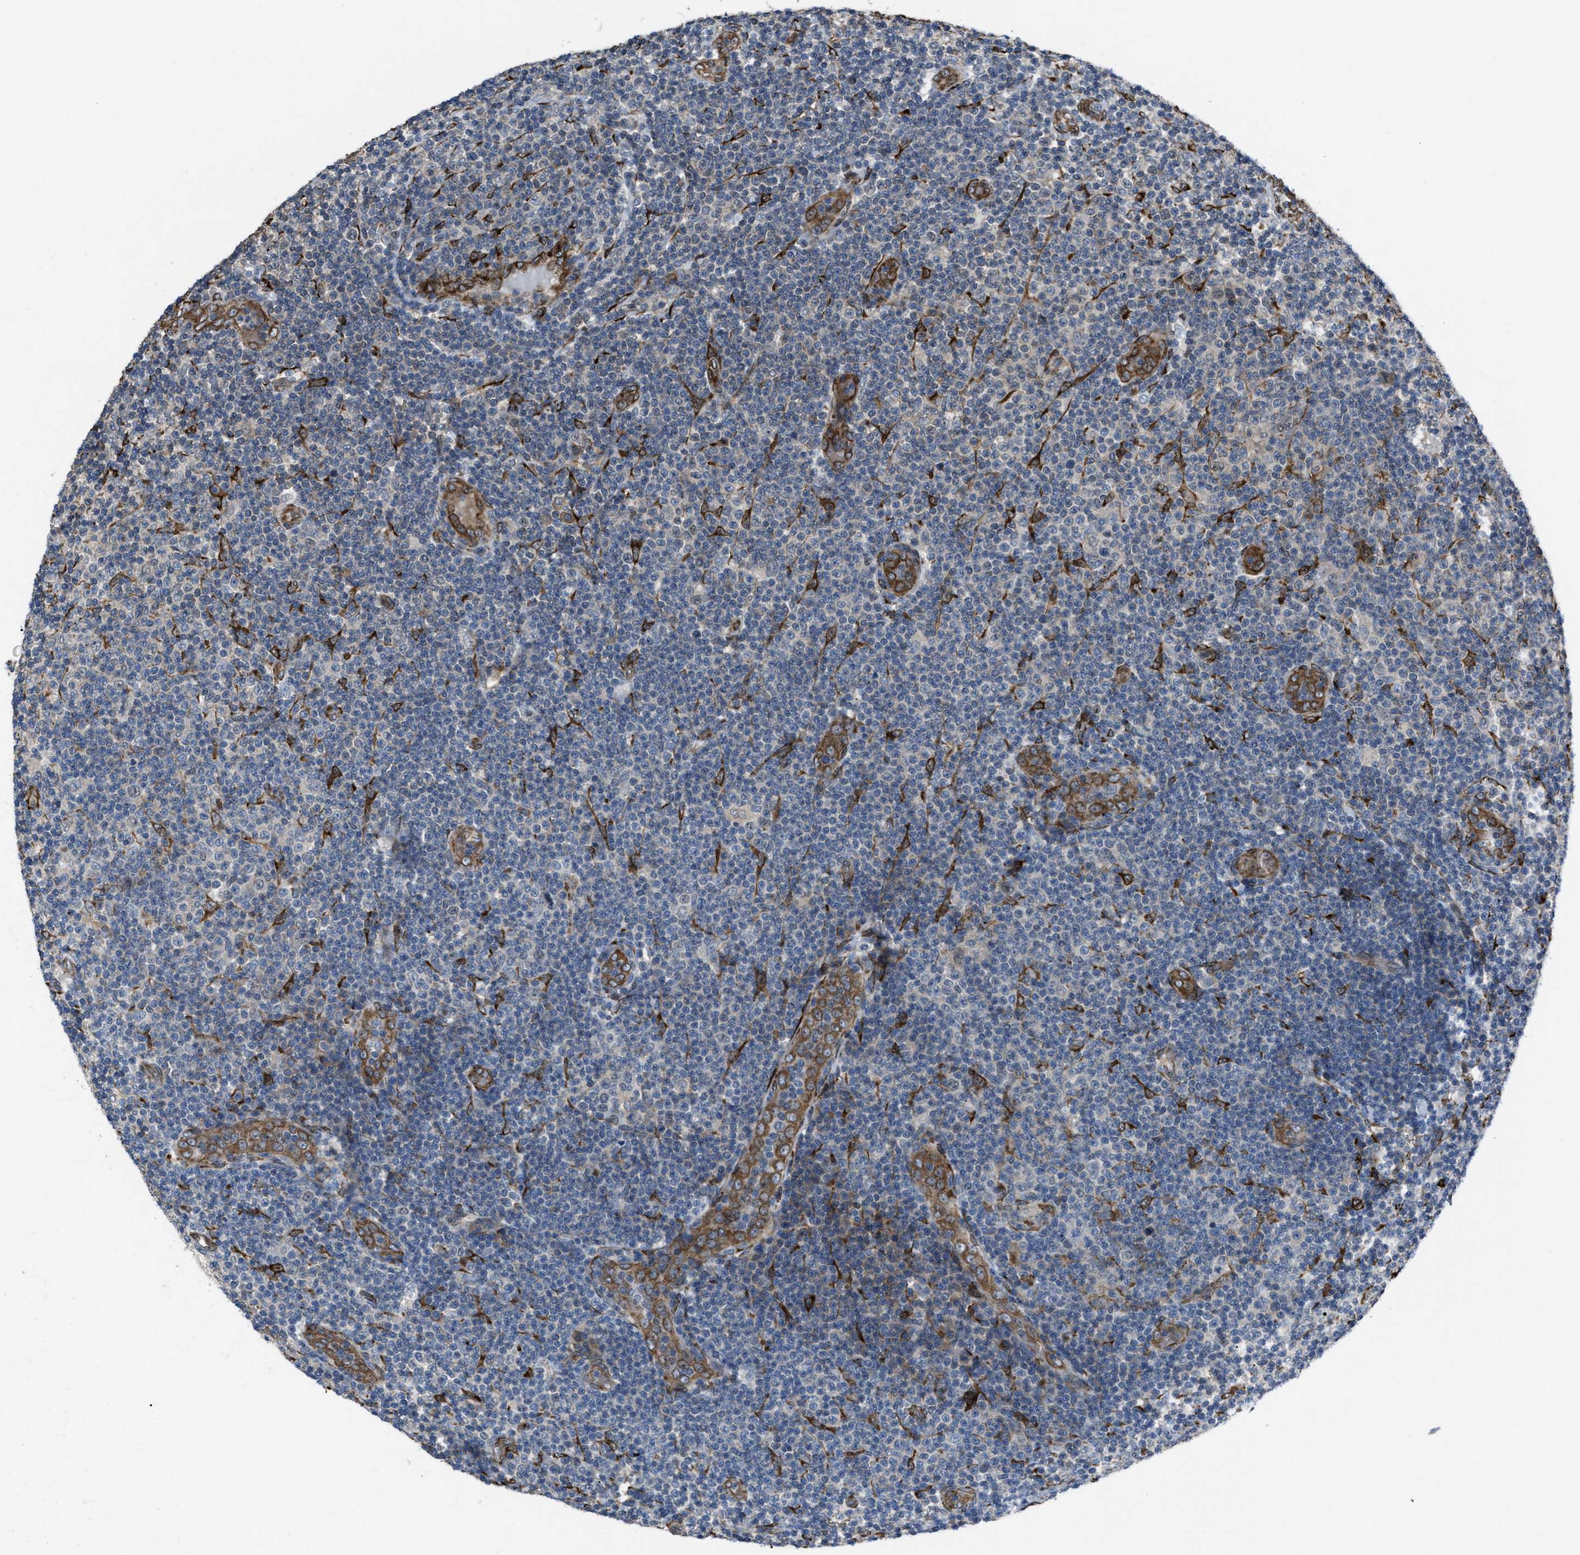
{"staining": {"intensity": "negative", "quantity": "none", "location": "none"}, "tissue": "lymphoma", "cell_type": "Tumor cells", "image_type": "cancer", "snomed": [{"axis": "morphology", "description": "Malignant lymphoma, non-Hodgkin's type, Low grade"}, {"axis": "topography", "description": "Lymph node"}], "caption": "The histopathology image shows no significant expression in tumor cells of lymphoma.", "gene": "SELENOM", "patient": {"sex": "male", "age": 83}}